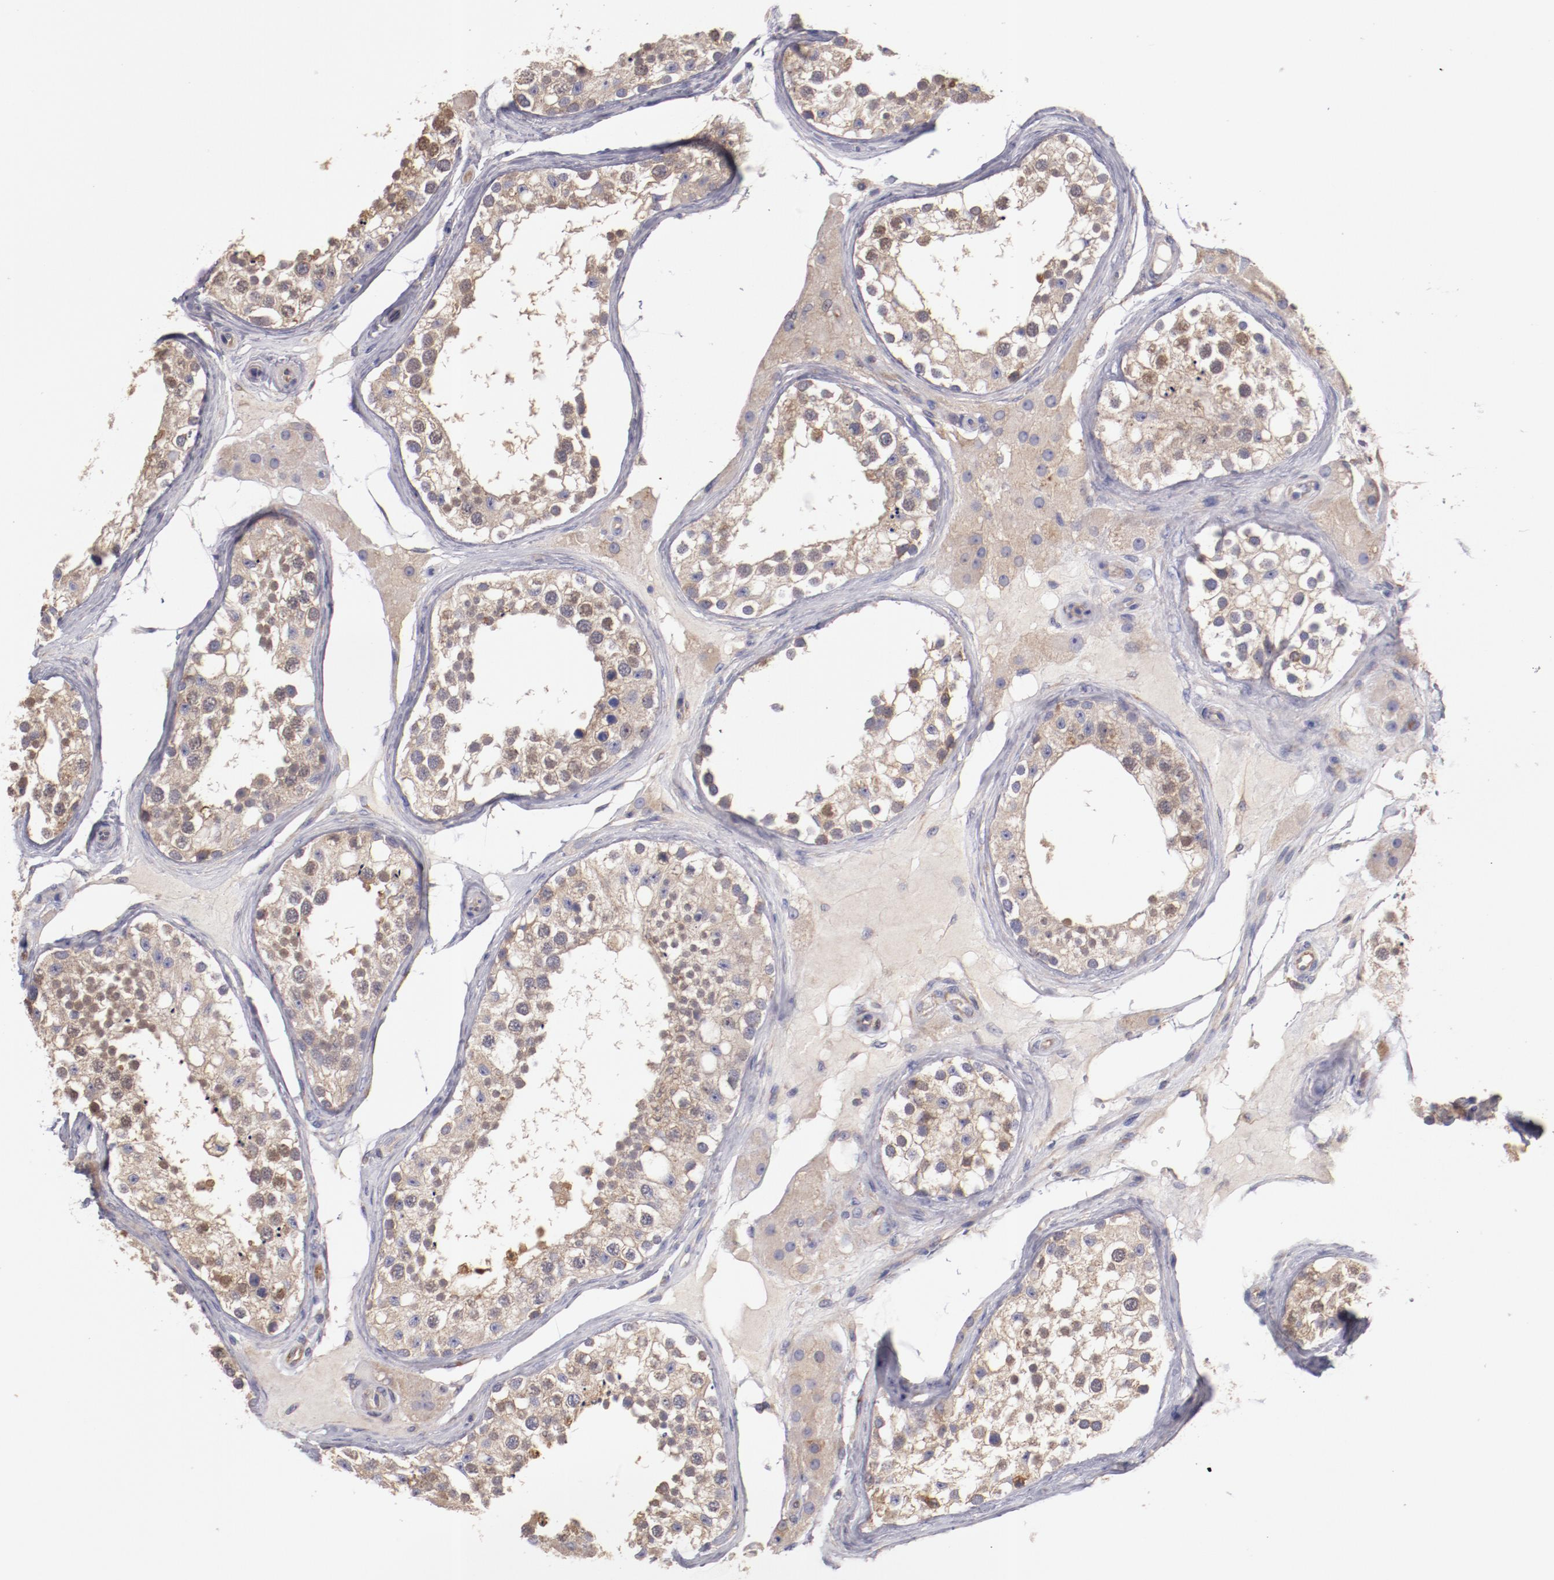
{"staining": {"intensity": "weak", "quantity": ">75%", "location": "cytoplasmic/membranous"}, "tissue": "testis", "cell_type": "Cells in seminiferous ducts", "image_type": "normal", "snomed": [{"axis": "morphology", "description": "Normal tissue, NOS"}, {"axis": "topography", "description": "Testis"}], "caption": "The immunohistochemical stain labels weak cytoplasmic/membranous expression in cells in seminiferous ducts of normal testis.", "gene": "ENTPD5", "patient": {"sex": "male", "age": 68}}